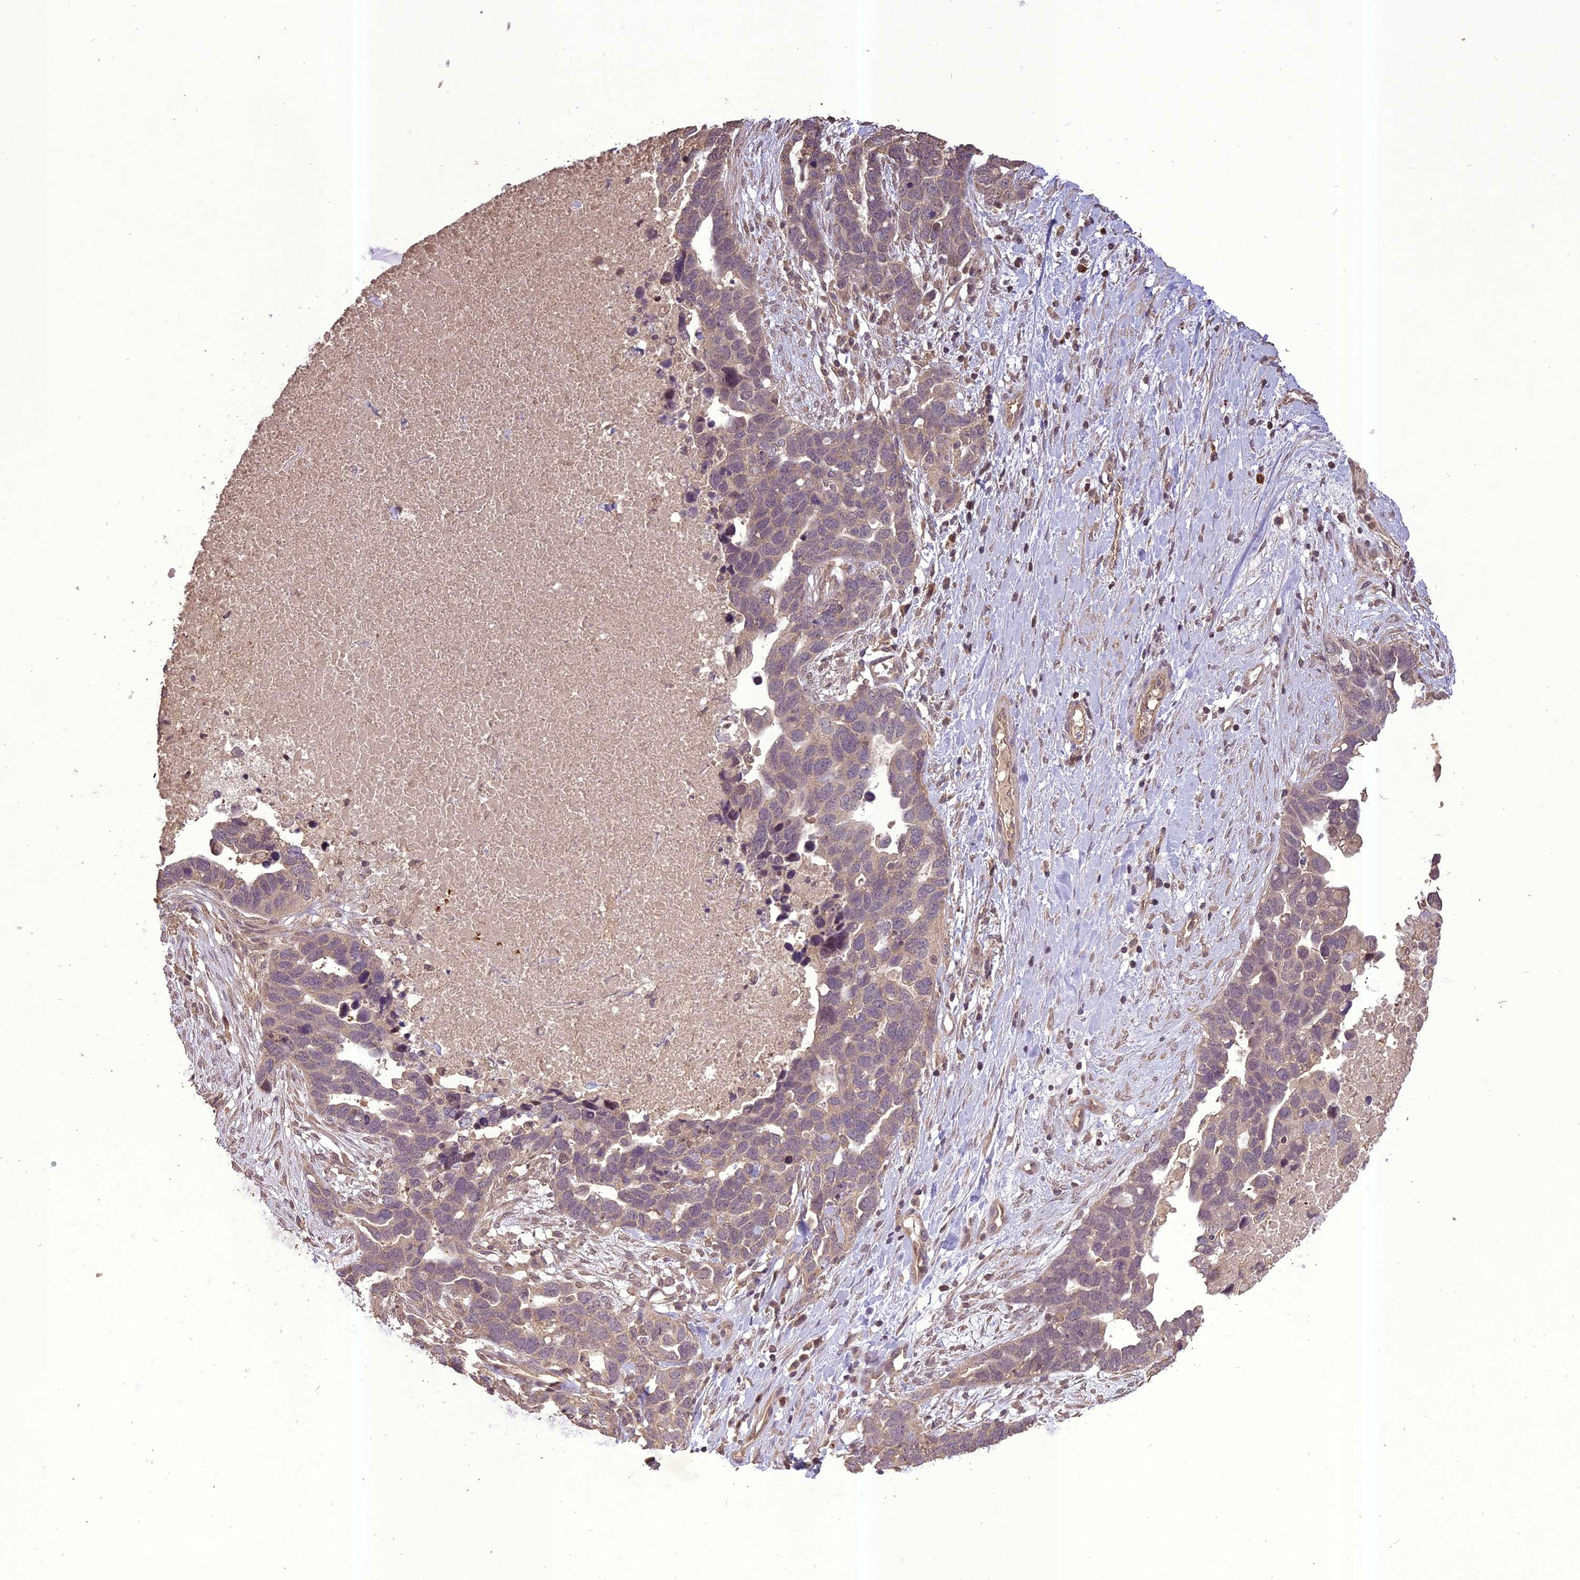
{"staining": {"intensity": "weak", "quantity": "<25%", "location": "cytoplasmic/membranous"}, "tissue": "ovarian cancer", "cell_type": "Tumor cells", "image_type": "cancer", "snomed": [{"axis": "morphology", "description": "Cystadenocarcinoma, serous, NOS"}, {"axis": "topography", "description": "Ovary"}], "caption": "The histopathology image shows no staining of tumor cells in serous cystadenocarcinoma (ovarian). Brightfield microscopy of immunohistochemistry (IHC) stained with DAB (3,3'-diaminobenzidine) (brown) and hematoxylin (blue), captured at high magnification.", "gene": "TIGD7", "patient": {"sex": "female", "age": 54}}